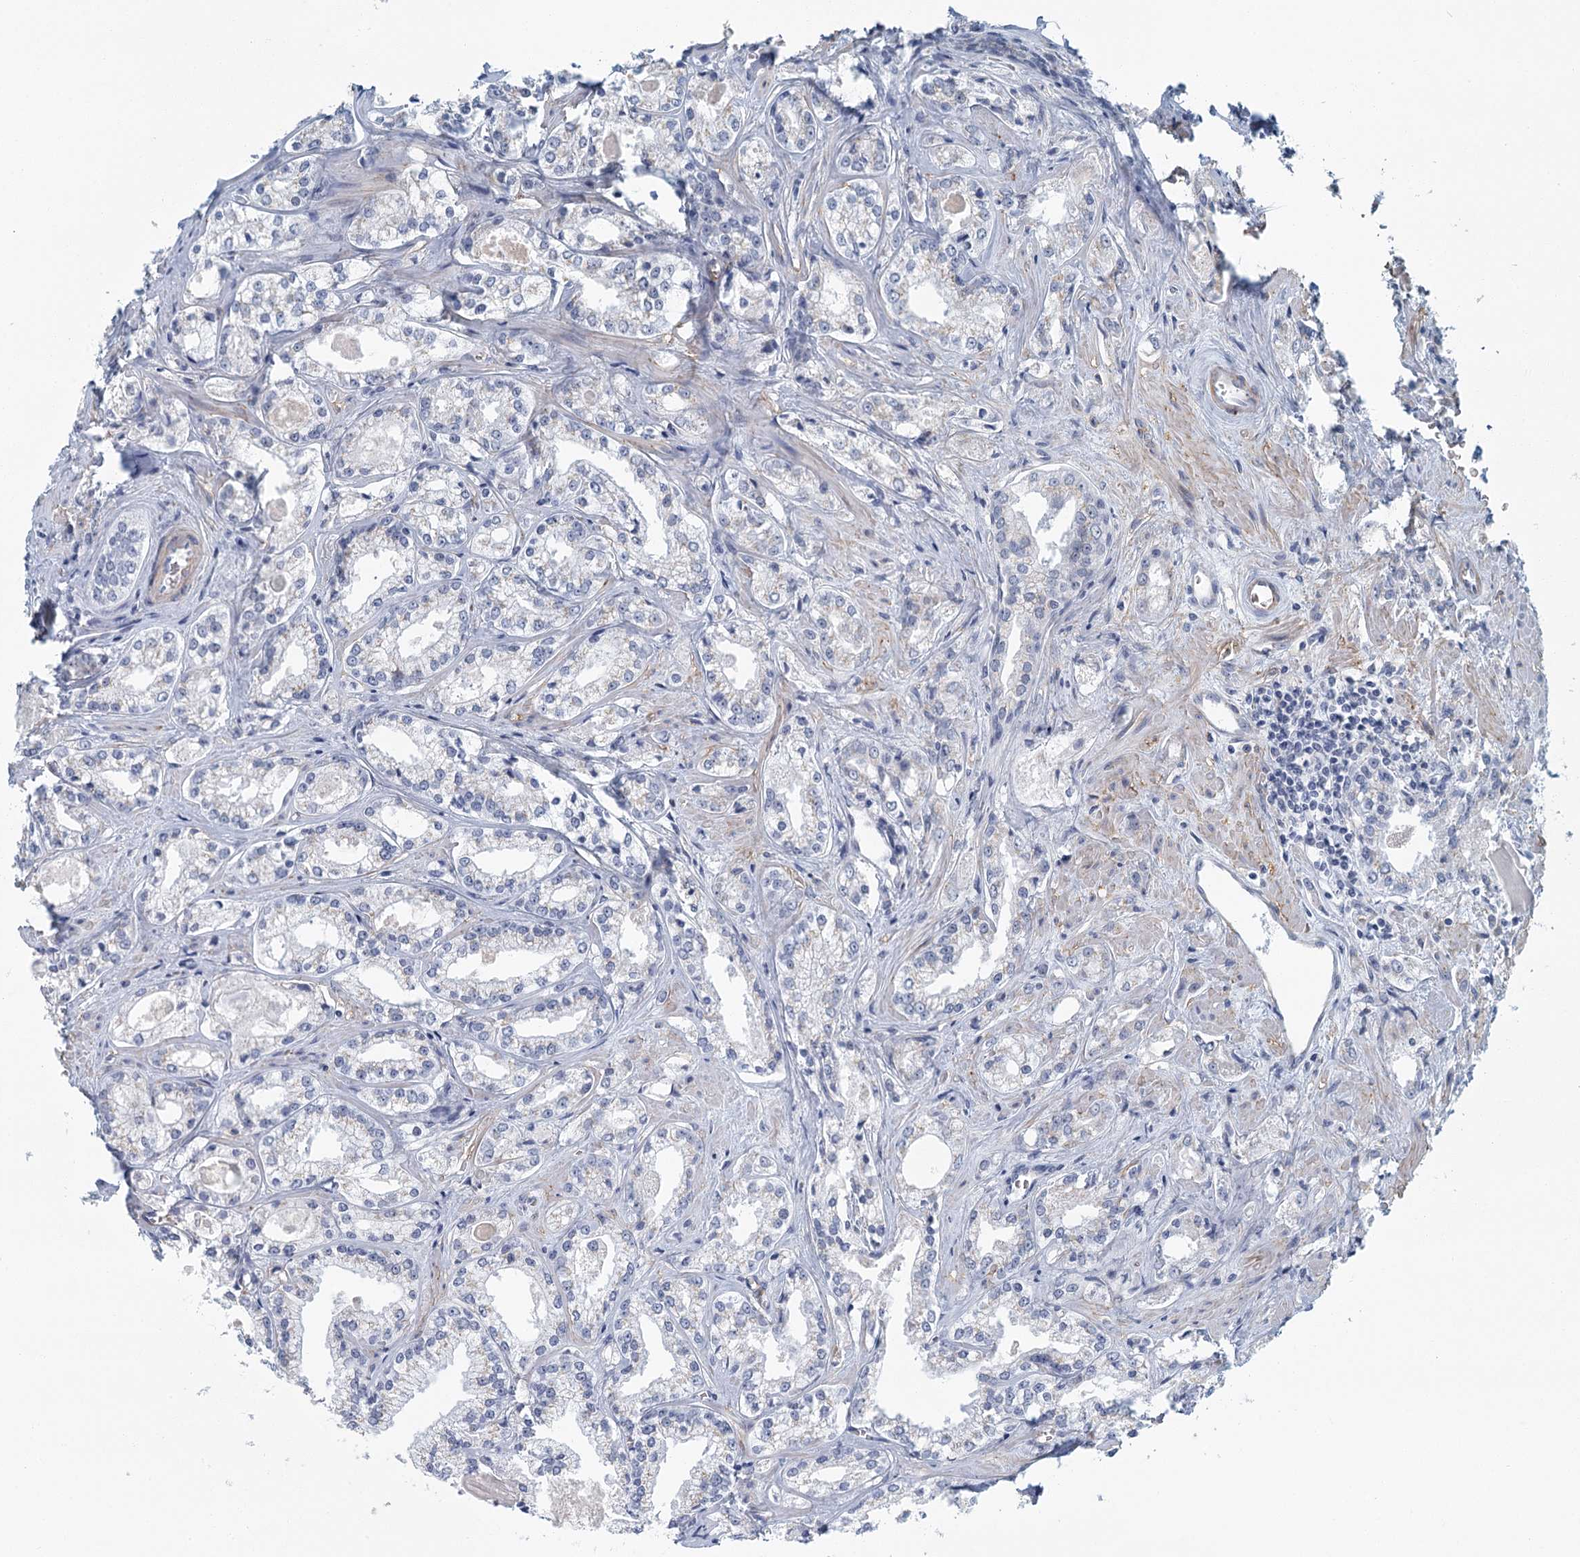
{"staining": {"intensity": "negative", "quantity": "none", "location": "none"}, "tissue": "prostate cancer", "cell_type": "Tumor cells", "image_type": "cancer", "snomed": [{"axis": "morphology", "description": "Adenocarcinoma, Low grade"}, {"axis": "topography", "description": "Prostate"}], "caption": "High power microscopy histopathology image of an immunohistochemistry (IHC) micrograph of prostate cancer (low-grade adenocarcinoma), revealing no significant expression in tumor cells.", "gene": "ZNF527", "patient": {"sex": "male", "age": 47}}